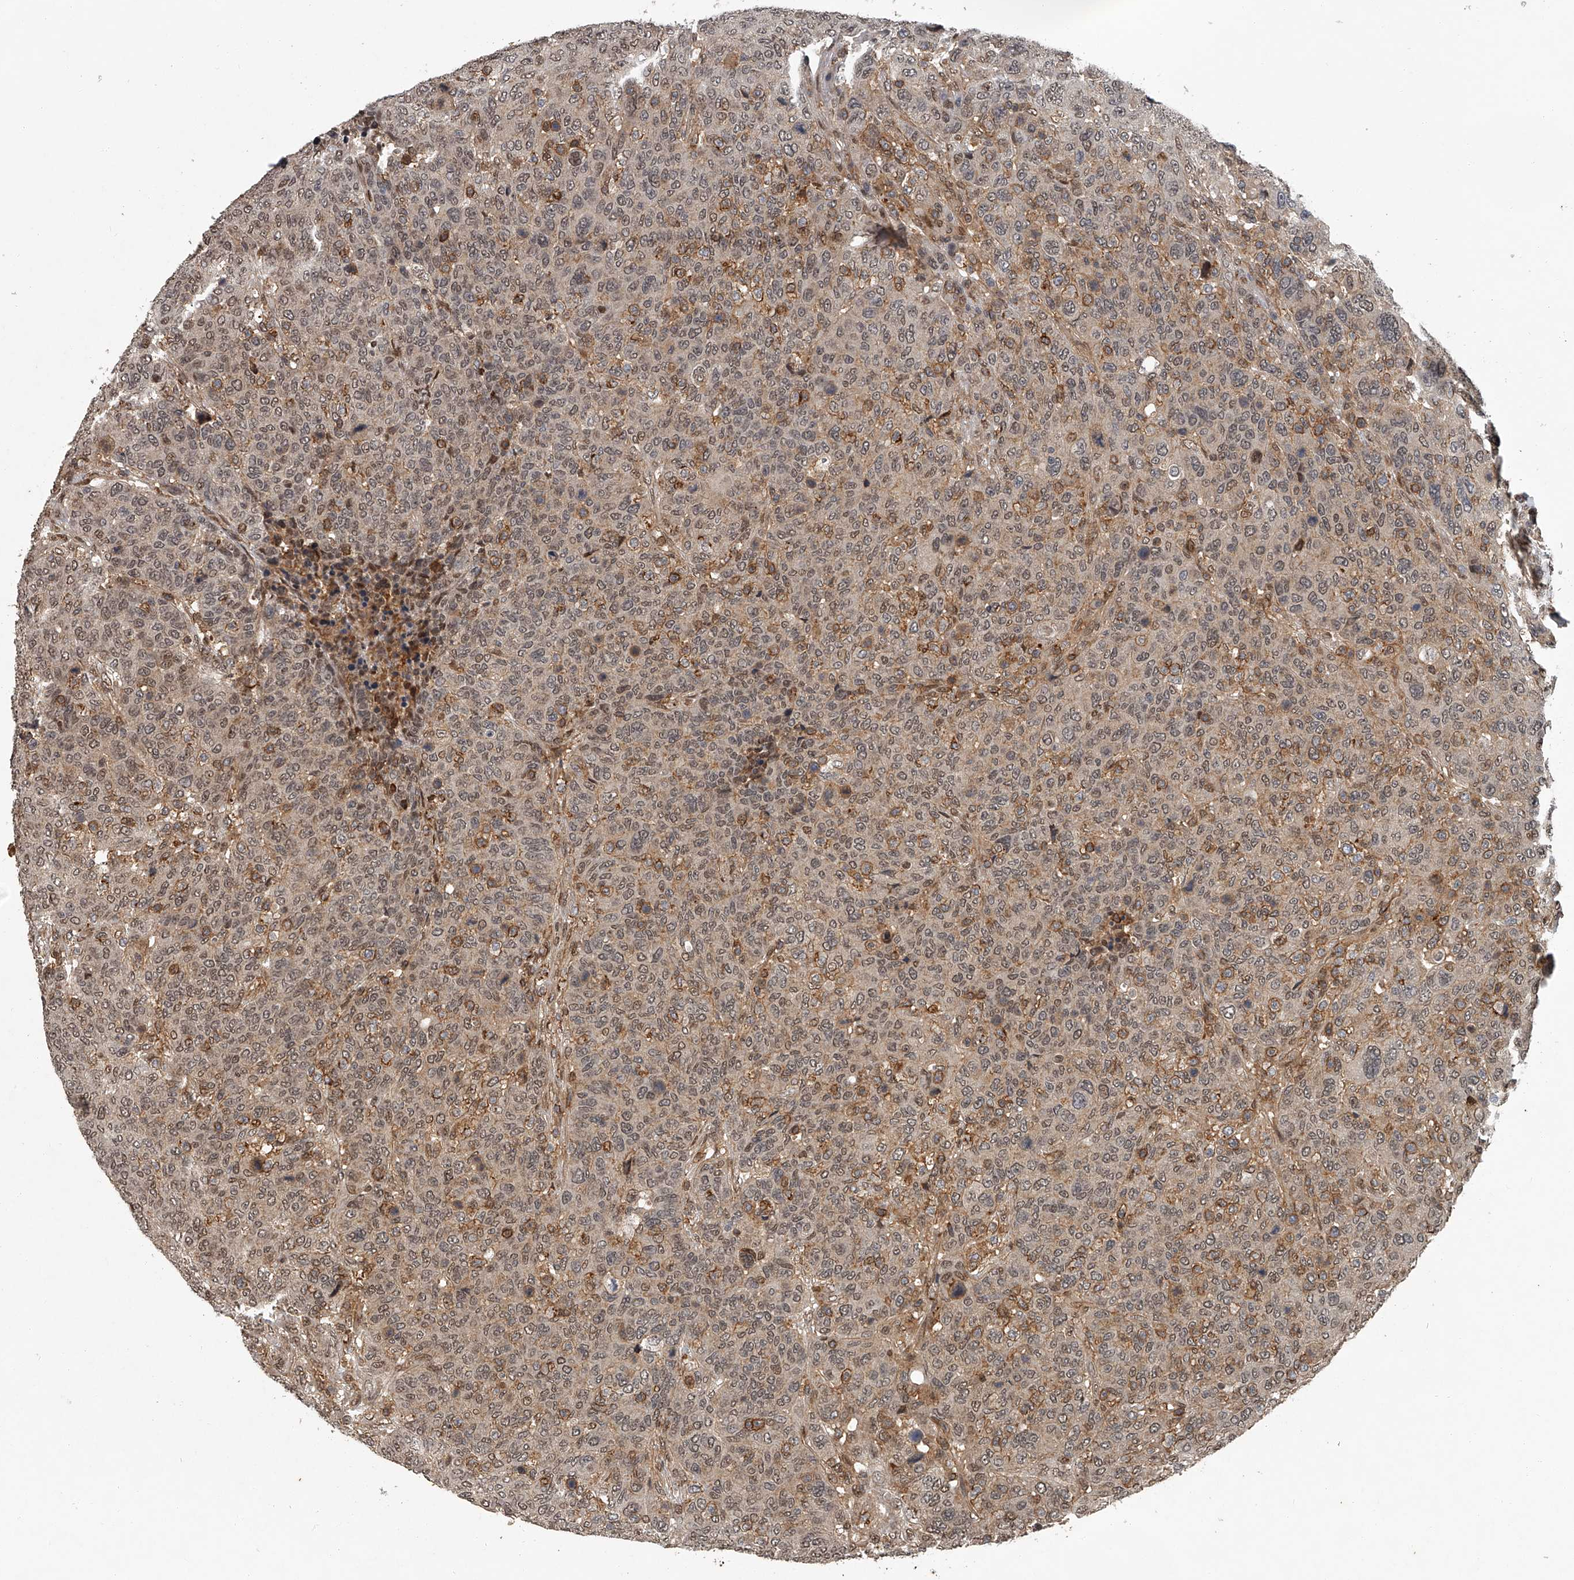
{"staining": {"intensity": "moderate", "quantity": ">75%", "location": "cytoplasmic/membranous,nuclear"}, "tissue": "breast cancer", "cell_type": "Tumor cells", "image_type": "cancer", "snomed": [{"axis": "morphology", "description": "Duct carcinoma"}, {"axis": "topography", "description": "Breast"}], "caption": "Breast cancer (intraductal carcinoma) stained for a protein (brown) shows moderate cytoplasmic/membranous and nuclear positive expression in approximately >75% of tumor cells.", "gene": "PLEKHG1", "patient": {"sex": "female", "age": 37}}